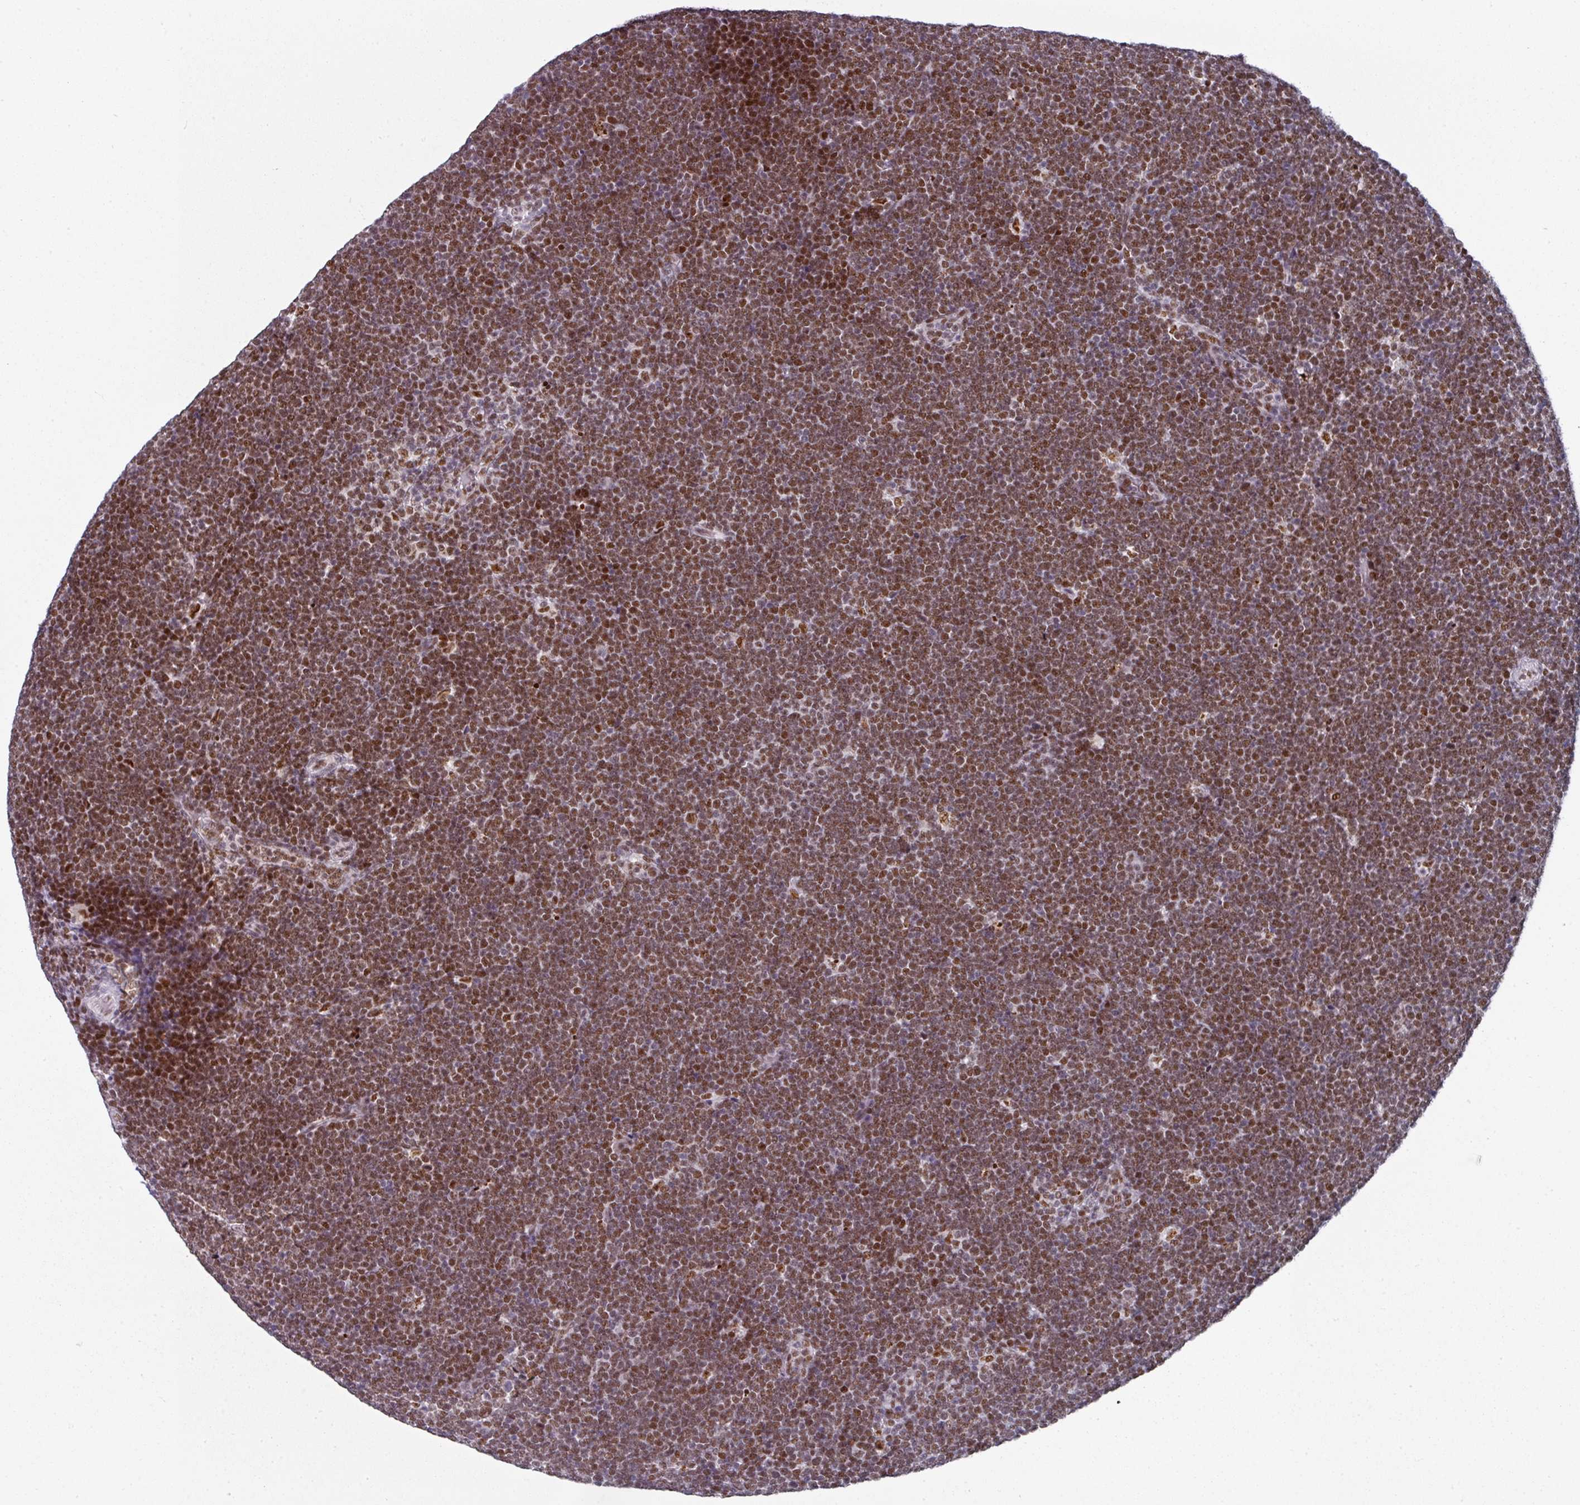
{"staining": {"intensity": "moderate", "quantity": ">75%", "location": "nuclear"}, "tissue": "lymphoma", "cell_type": "Tumor cells", "image_type": "cancer", "snomed": [{"axis": "morphology", "description": "Malignant lymphoma, non-Hodgkin's type, High grade"}, {"axis": "topography", "description": "Lymph node"}], "caption": "Brown immunohistochemical staining in high-grade malignant lymphoma, non-Hodgkin's type shows moderate nuclear expression in about >75% of tumor cells.", "gene": "RAD50", "patient": {"sex": "male", "age": 13}}